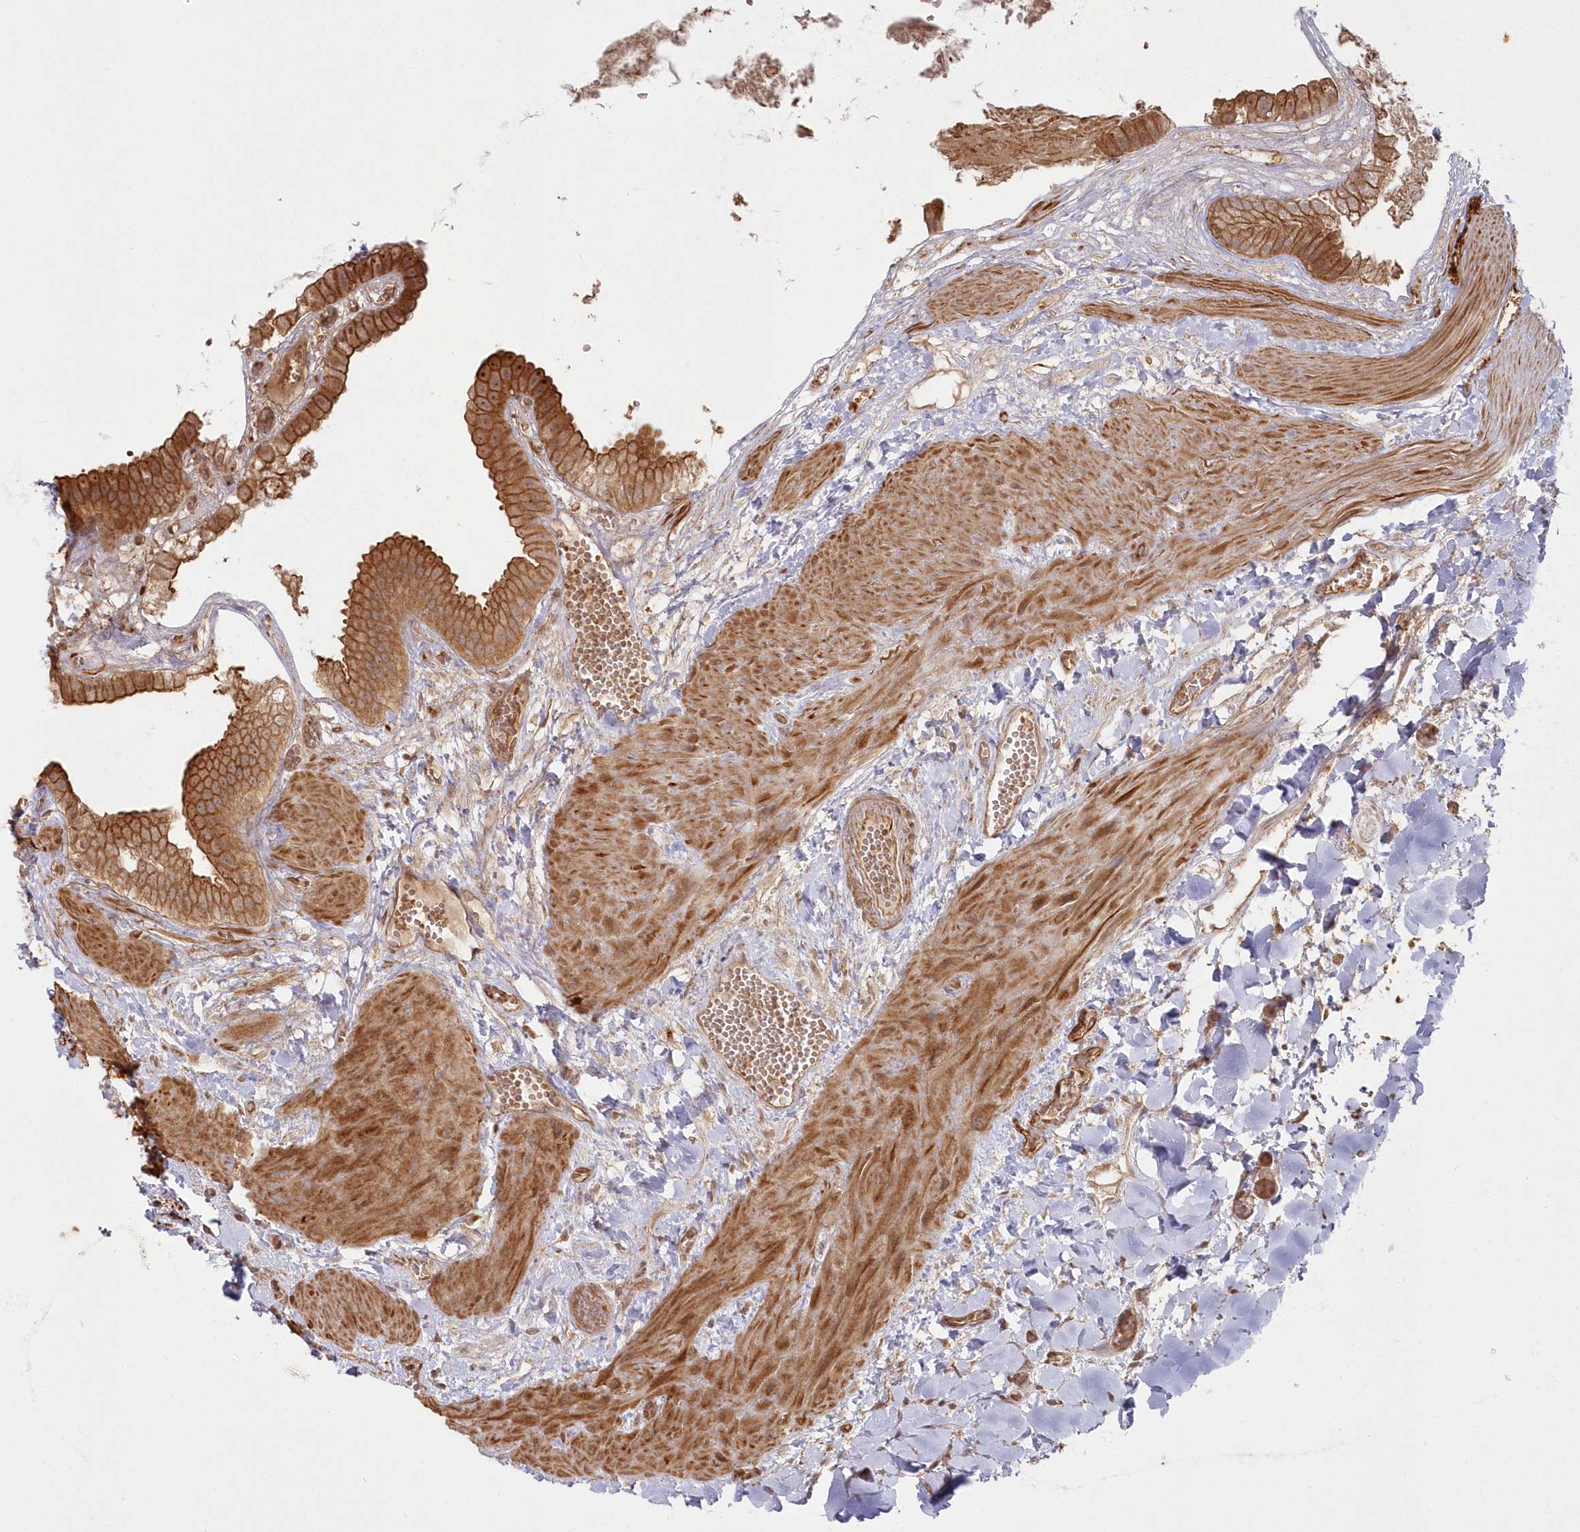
{"staining": {"intensity": "strong", "quantity": ">75%", "location": "cytoplasmic/membranous"}, "tissue": "gallbladder", "cell_type": "Glandular cells", "image_type": "normal", "snomed": [{"axis": "morphology", "description": "Normal tissue, NOS"}, {"axis": "topography", "description": "Gallbladder"}], "caption": "Immunohistochemistry of normal gallbladder exhibits high levels of strong cytoplasmic/membranous positivity in about >75% of glandular cells. (DAB (3,3'-diaminobenzidine) = brown stain, brightfield microscopy at high magnification).", "gene": "RGCC", "patient": {"sex": "male", "age": 55}}